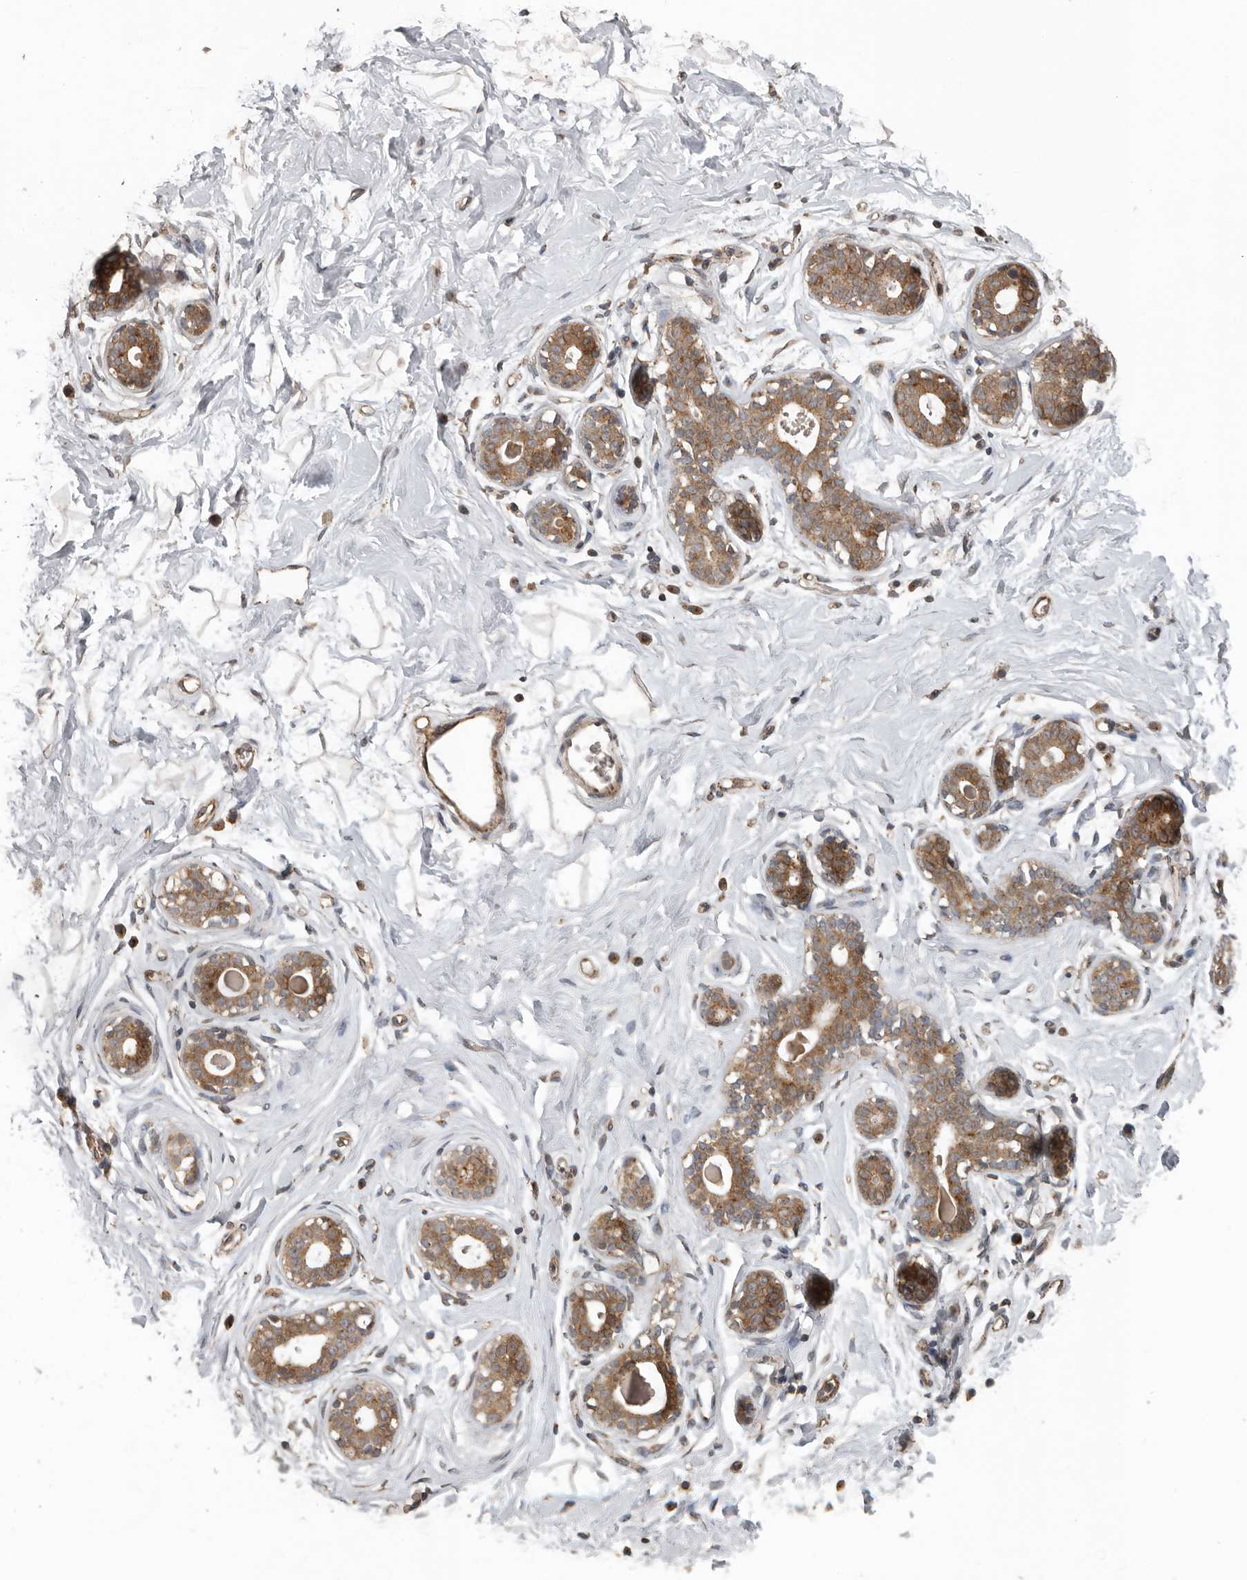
{"staining": {"intensity": "negative", "quantity": "none", "location": "none"}, "tissue": "breast", "cell_type": "Adipocytes", "image_type": "normal", "snomed": [{"axis": "morphology", "description": "Normal tissue, NOS"}, {"axis": "morphology", "description": "Adenoma, NOS"}, {"axis": "topography", "description": "Breast"}], "caption": "Immunohistochemical staining of benign breast exhibits no significant positivity in adipocytes. (DAB (3,3'-diaminobenzidine) immunohistochemistry (IHC), high magnification).", "gene": "CEP350", "patient": {"sex": "female", "age": 23}}